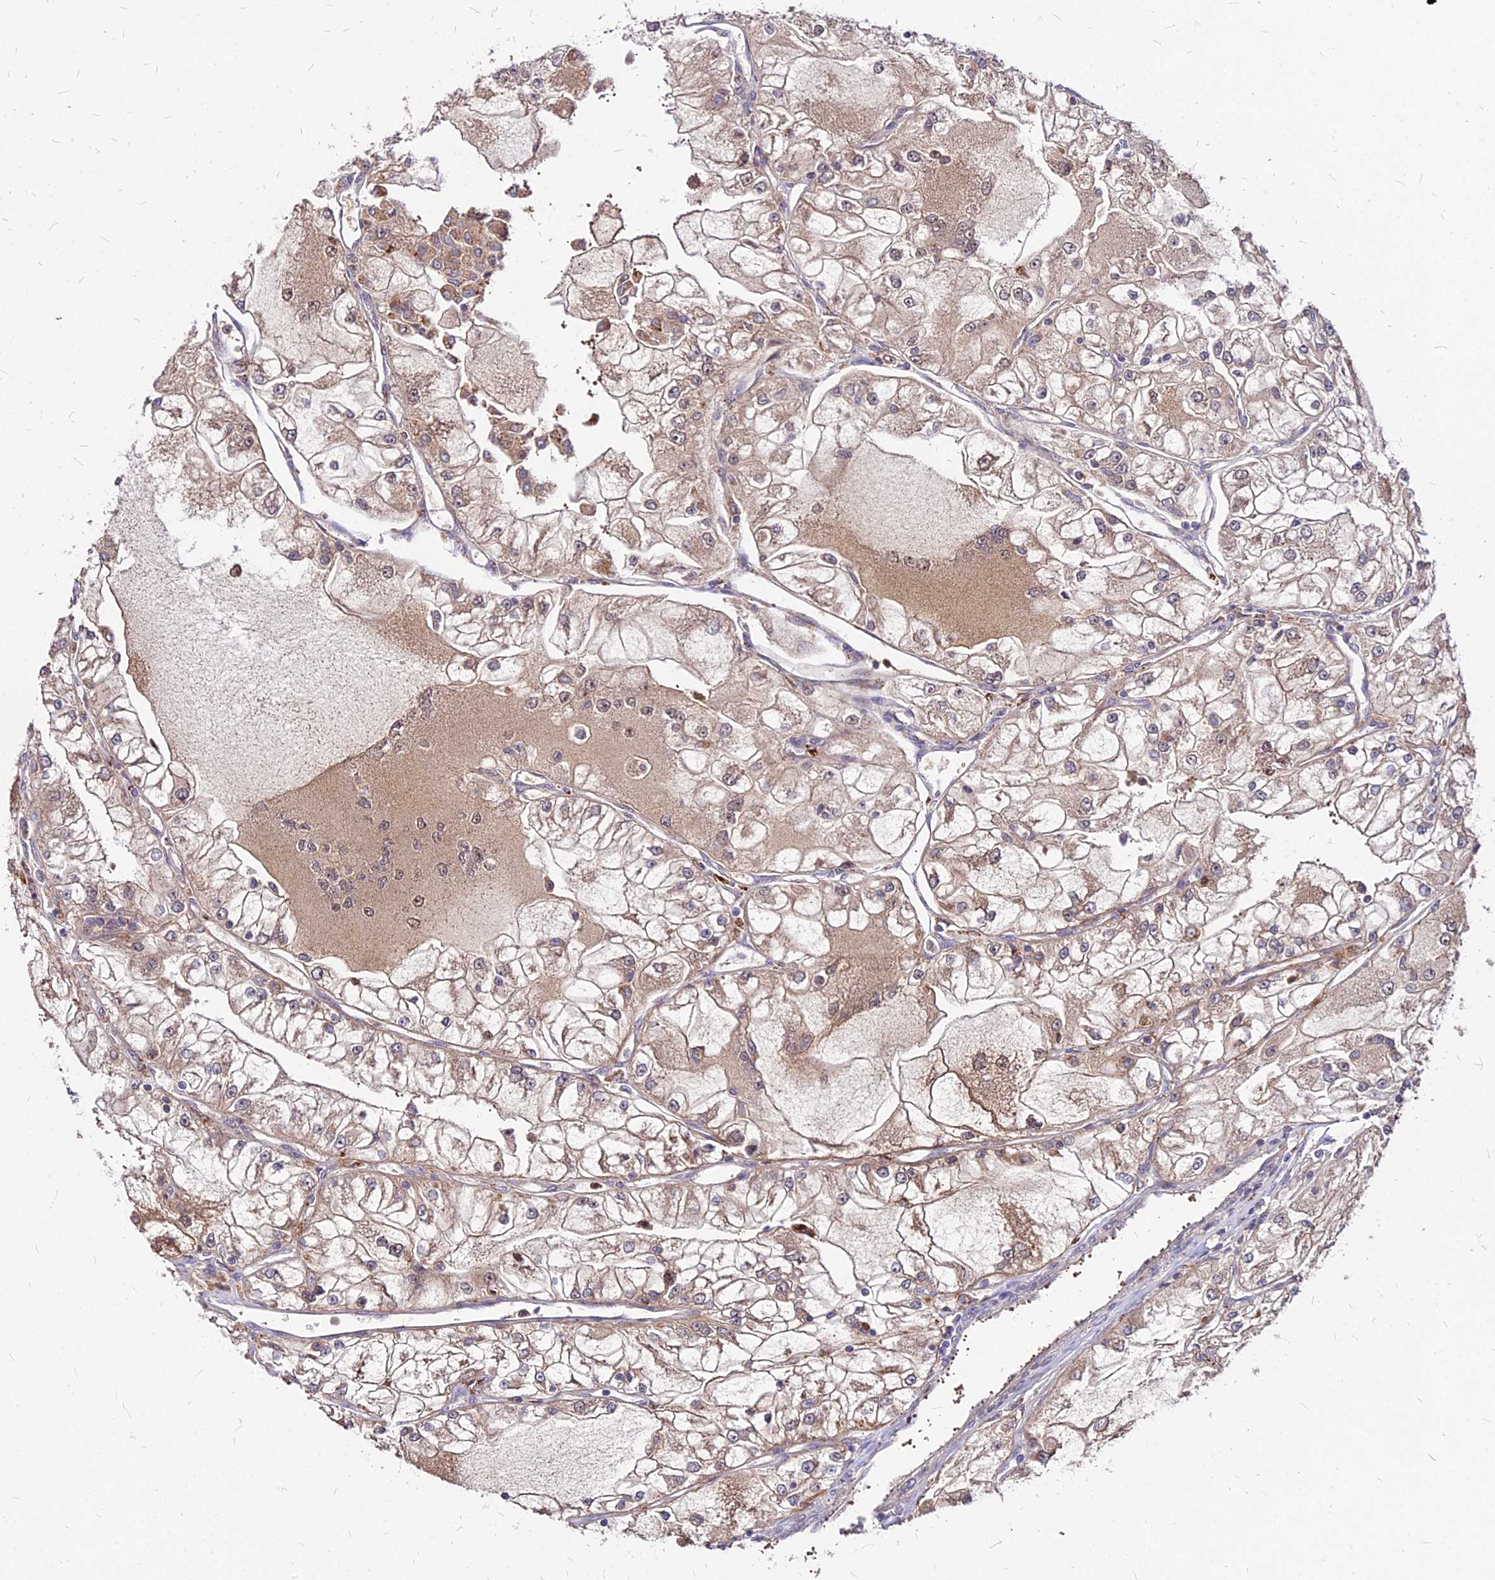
{"staining": {"intensity": "weak", "quantity": ">75%", "location": "cytoplasmic/membranous"}, "tissue": "renal cancer", "cell_type": "Tumor cells", "image_type": "cancer", "snomed": [{"axis": "morphology", "description": "Adenocarcinoma, NOS"}, {"axis": "topography", "description": "Kidney"}], "caption": "IHC staining of renal cancer, which exhibits low levels of weak cytoplasmic/membranous expression in about >75% of tumor cells indicating weak cytoplasmic/membranous protein staining. The staining was performed using DAB (3,3'-diaminobenzidine) (brown) for protein detection and nuclei were counterstained in hematoxylin (blue).", "gene": "APBA3", "patient": {"sex": "female", "age": 72}}